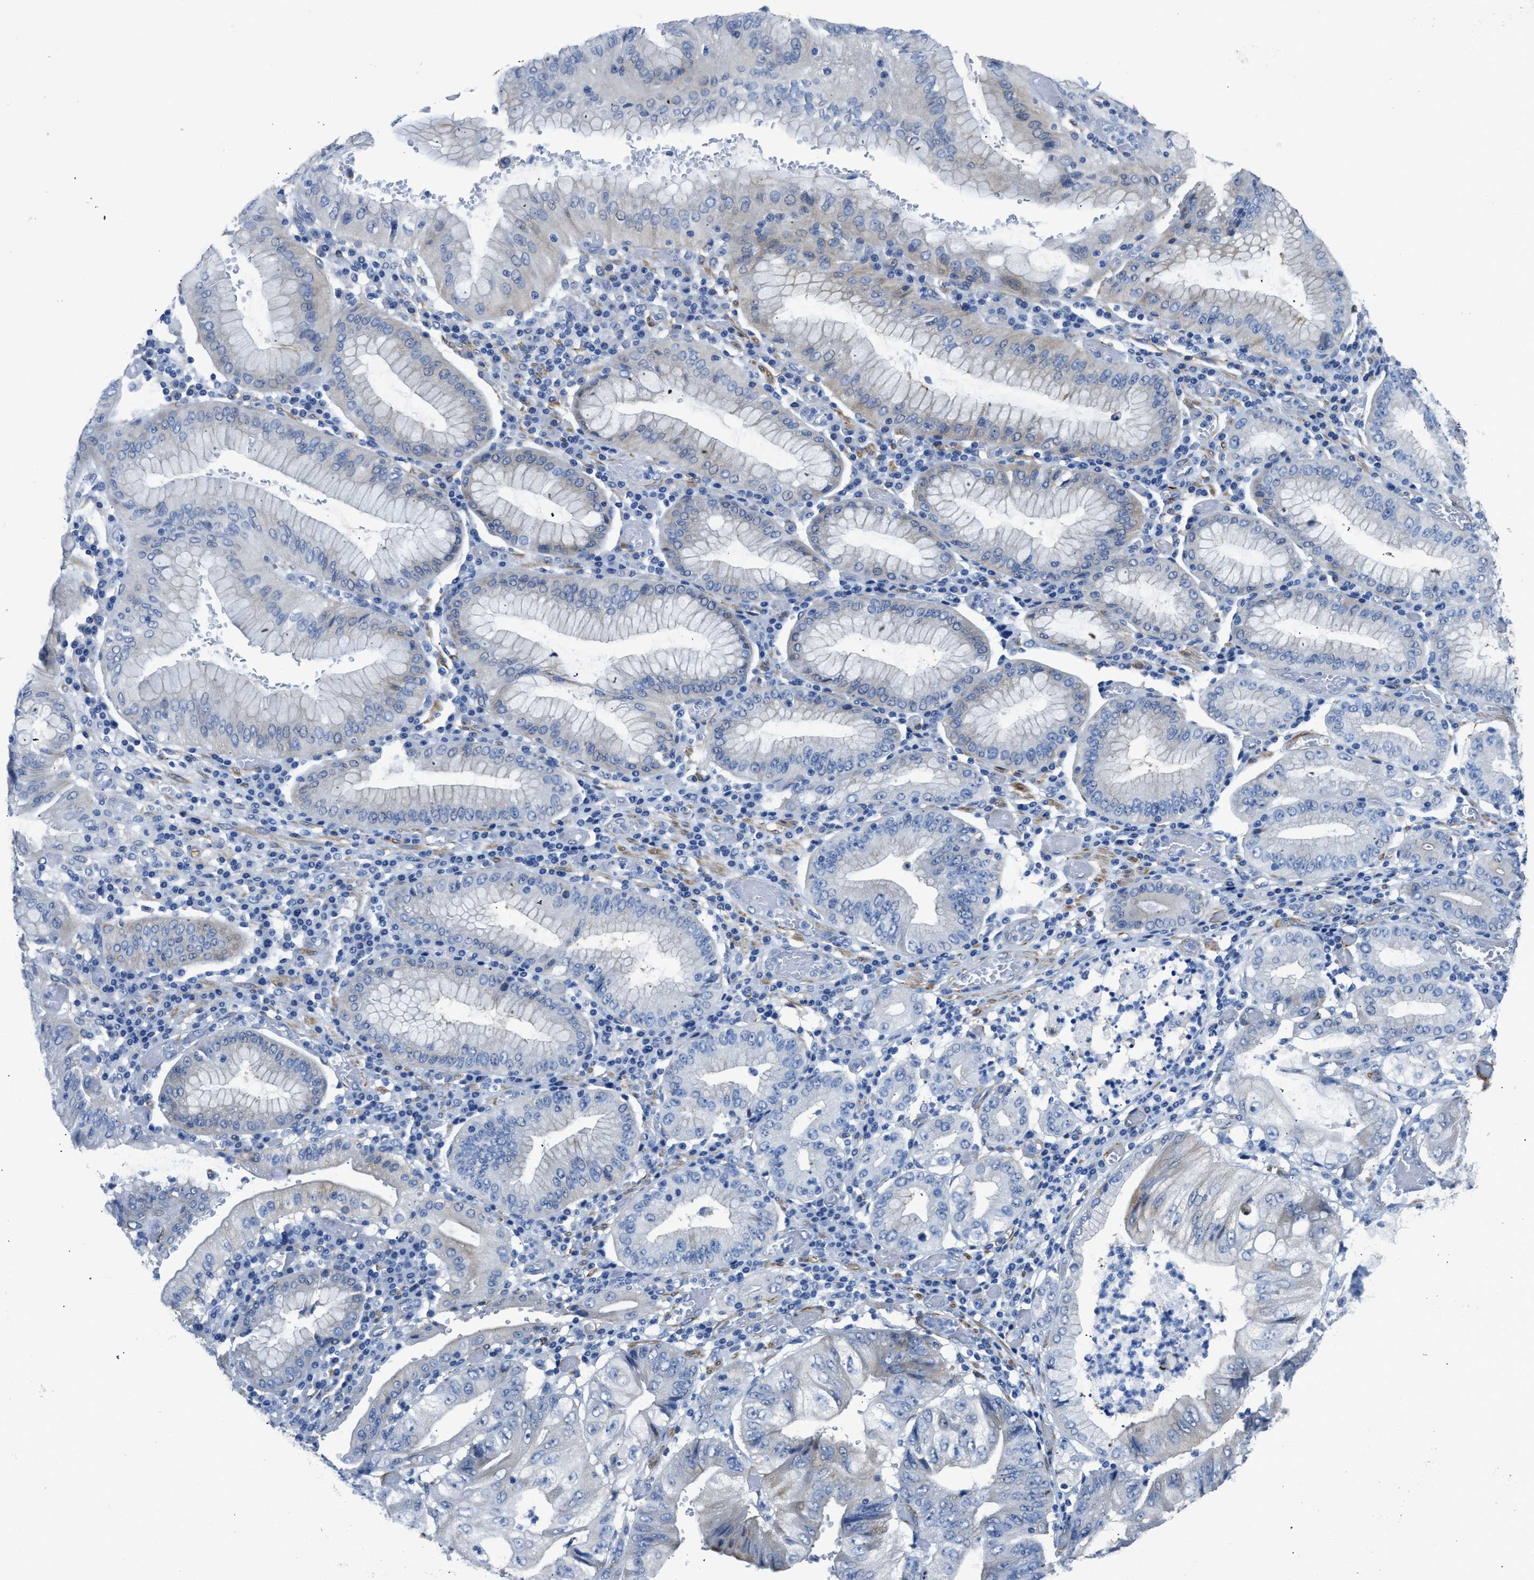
{"staining": {"intensity": "negative", "quantity": "none", "location": "none"}, "tissue": "stomach cancer", "cell_type": "Tumor cells", "image_type": "cancer", "snomed": [{"axis": "morphology", "description": "Adenocarcinoma, NOS"}, {"axis": "topography", "description": "Stomach"}], "caption": "High power microscopy micrograph of an immunohistochemistry photomicrograph of stomach cancer, revealing no significant expression in tumor cells.", "gene": "ZSWIM5", "patient": {"sex": "female", "age": 73}}